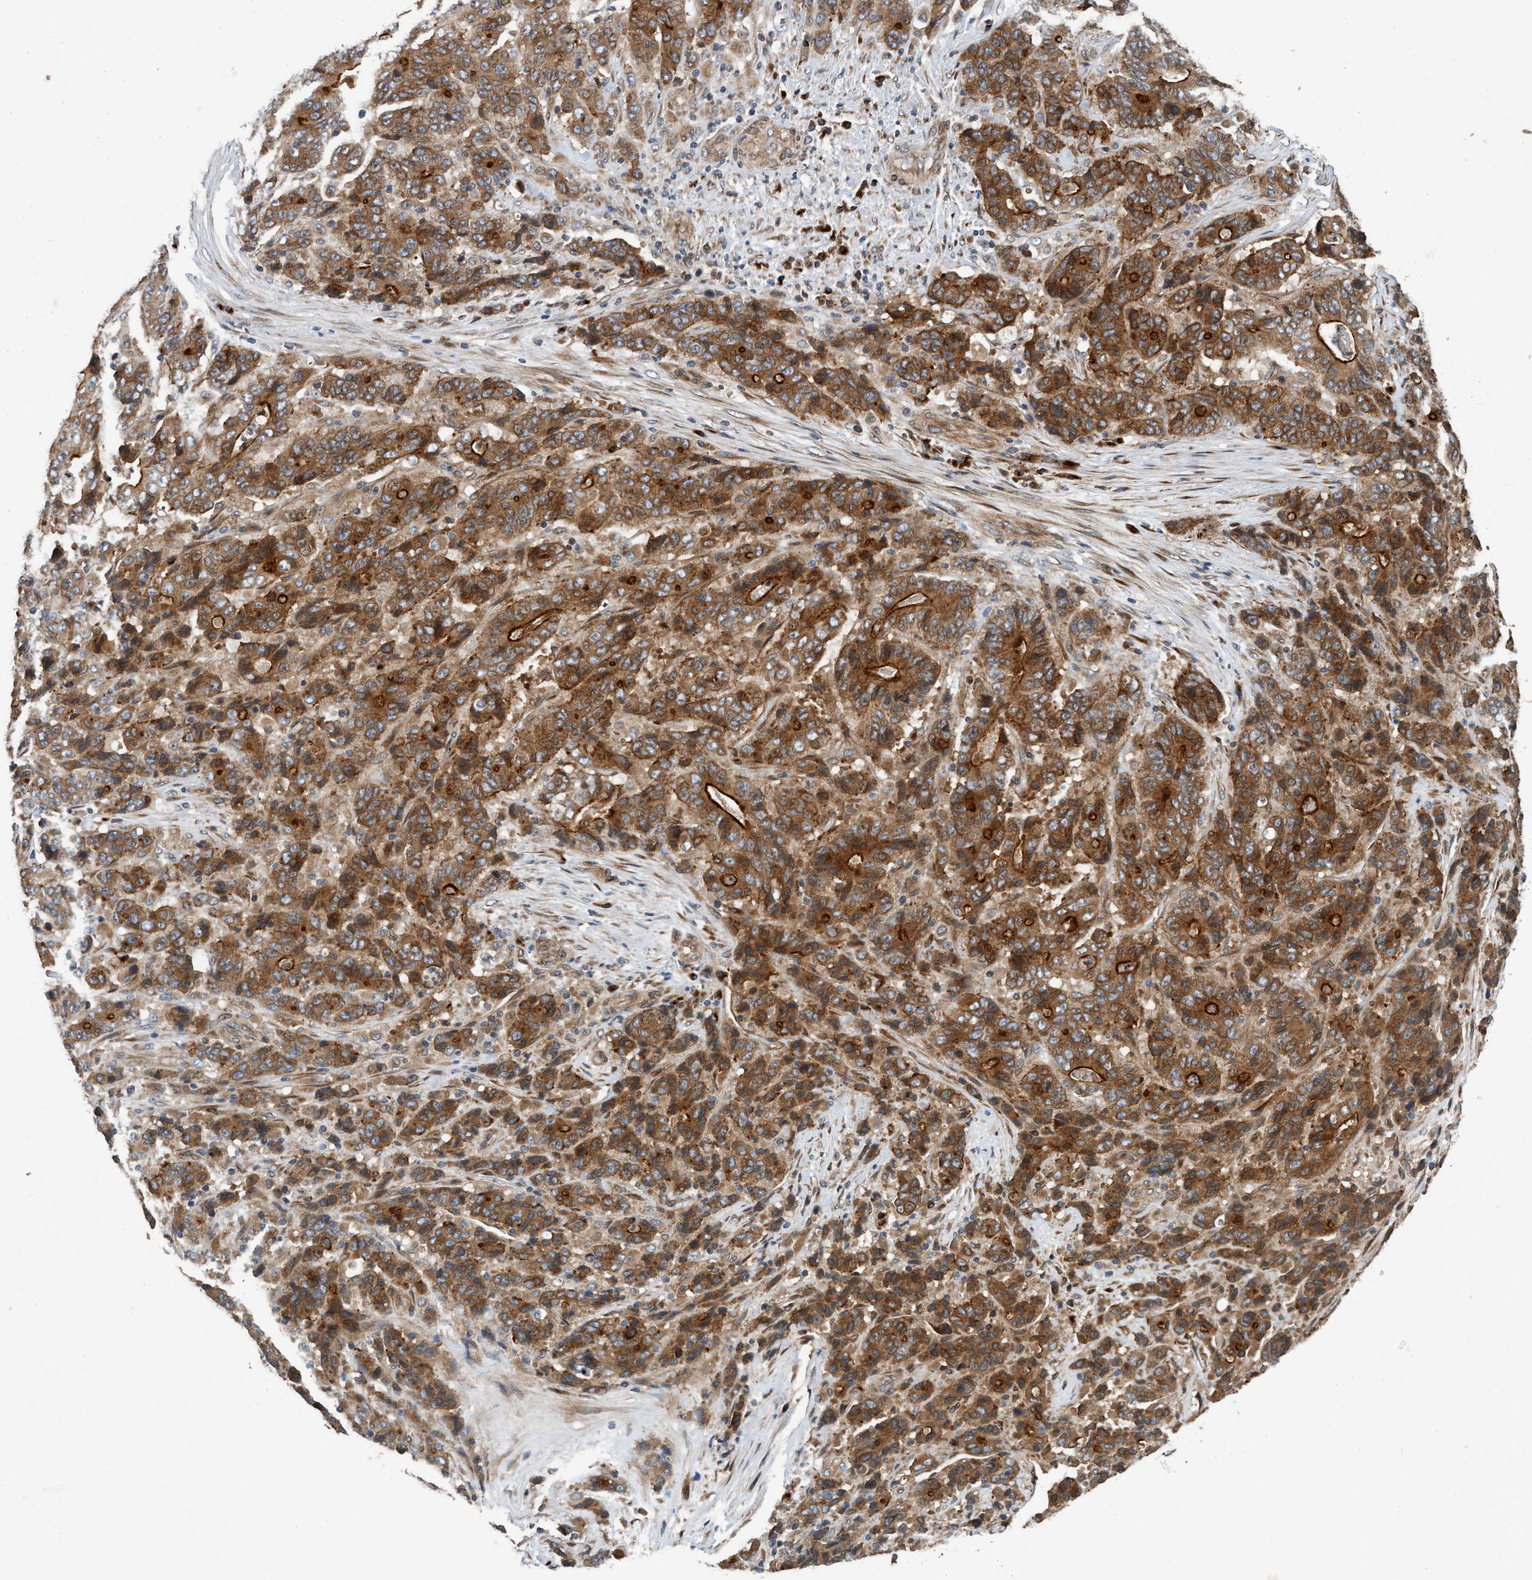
{"staining": {"intensity": "strong", "quantity": ">75%", "location": "cytoplasmic/membranous"}, "tissue": "stomach cancer", "cell_type": "Tumor cells", "image_type": "cancer", "snomed": [{"axis": "morphology", "description": "Adenocarcinoma, NOS"}, {"axis": "topography", "description": "Stomach"}], "caption": "IHC image of neoplastic tissue: human stomach cancer stained using immunohistochemistry (IHC) exhibits high levels of strong protein expression localized specifically in the cytoplasmic/membranous of tumor cells, appearing as a cytoplasmic/membranous brown color.", "gene": "MACC1", "patient": {"sex": "female", "age": 73}}